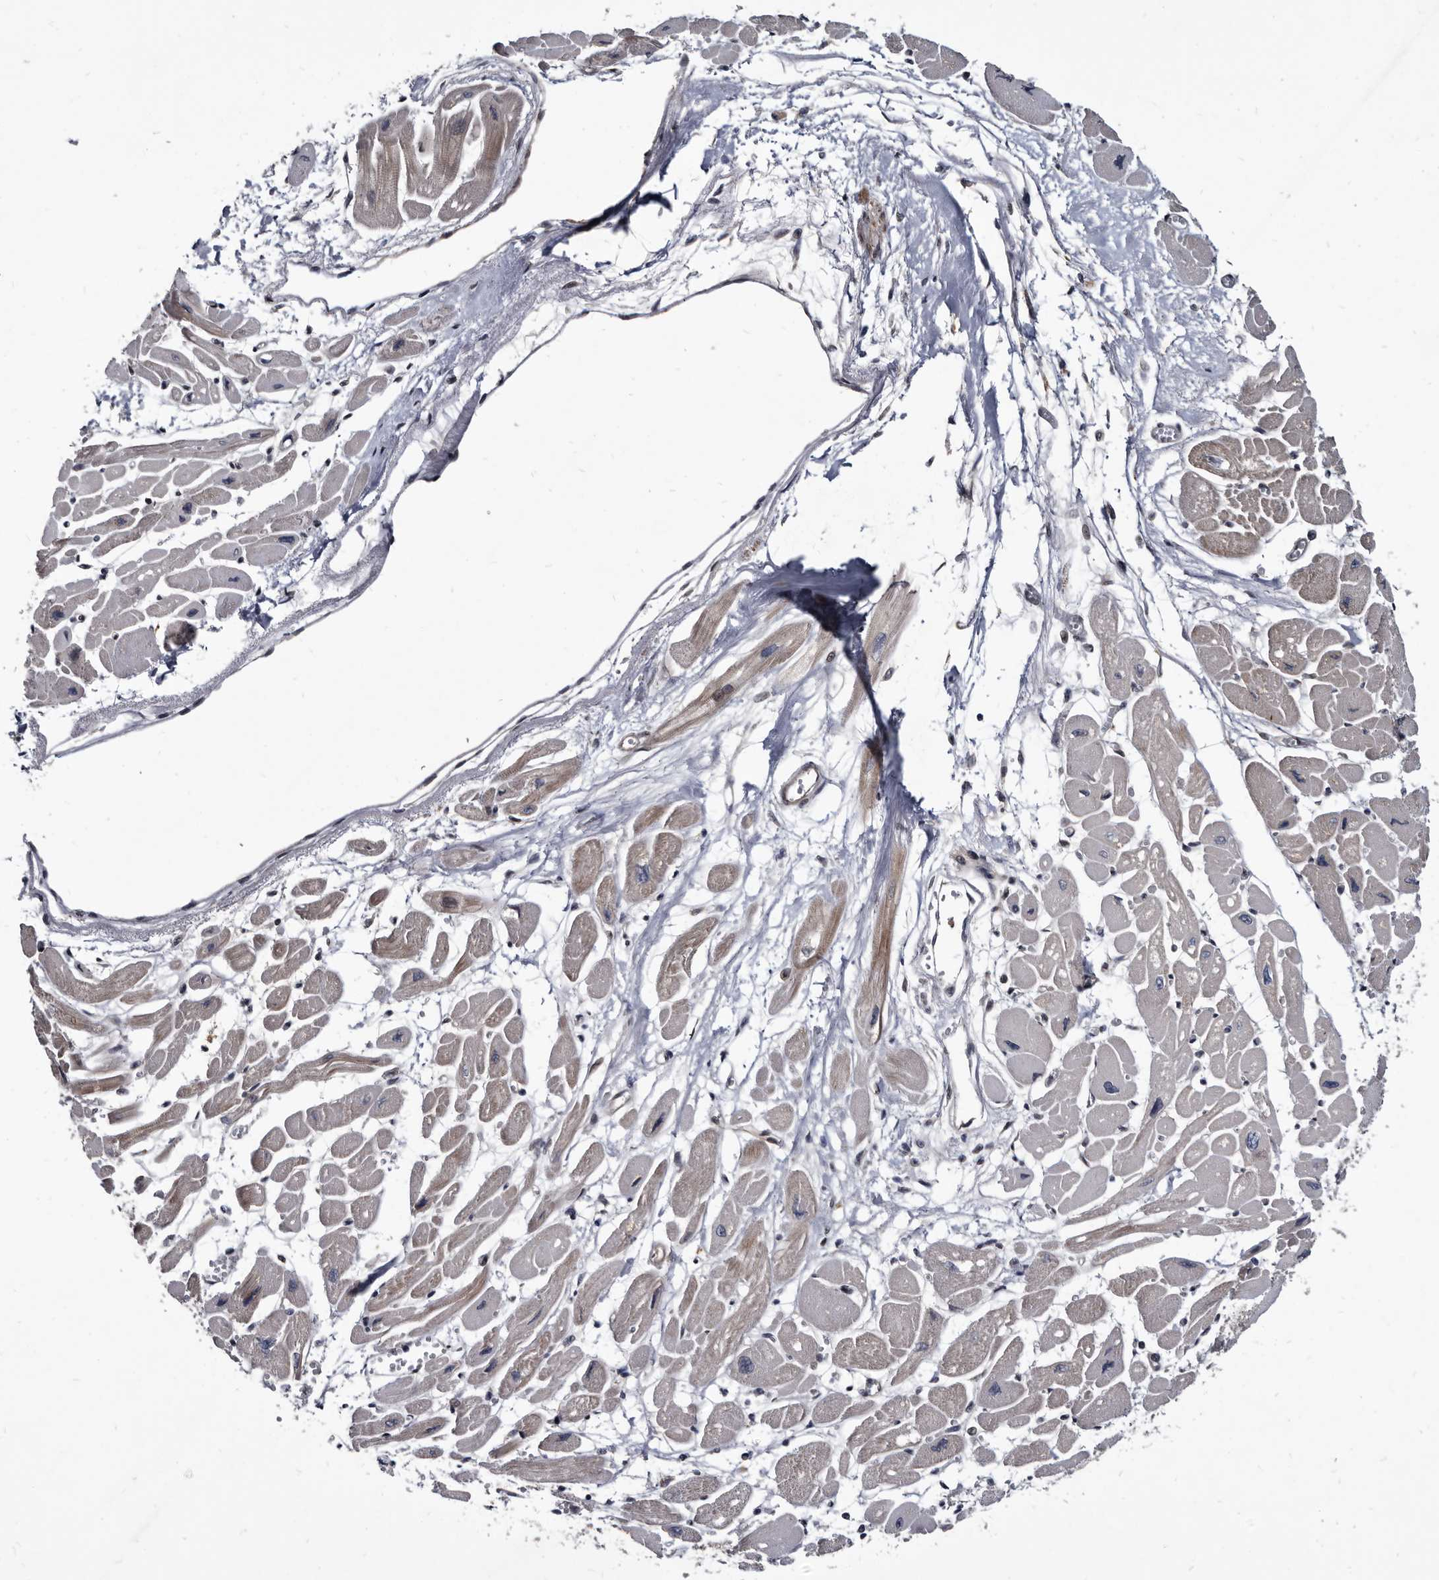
{"staining": {"intensity": "moderate", "quantity": ">75%", "location": "cytoplasmic/membranous"}, "tissue": "heart muscle", "cell_type": "Cardiomyocytes", "image_type": "normal", "snomed": [{"axis": "morphology", "description": "Normal tissue, NOS"}, {"axis": "topography", "description": "Heart"}], "caption": "Immunohistochemical staining of benign human heart muscle exhibits moderate cytoplasmic/membranous protein expression in approximately >75% of cardiomyocytes.", "gene": "PROM1", "patient": {"sex": "female", "age": 54}}